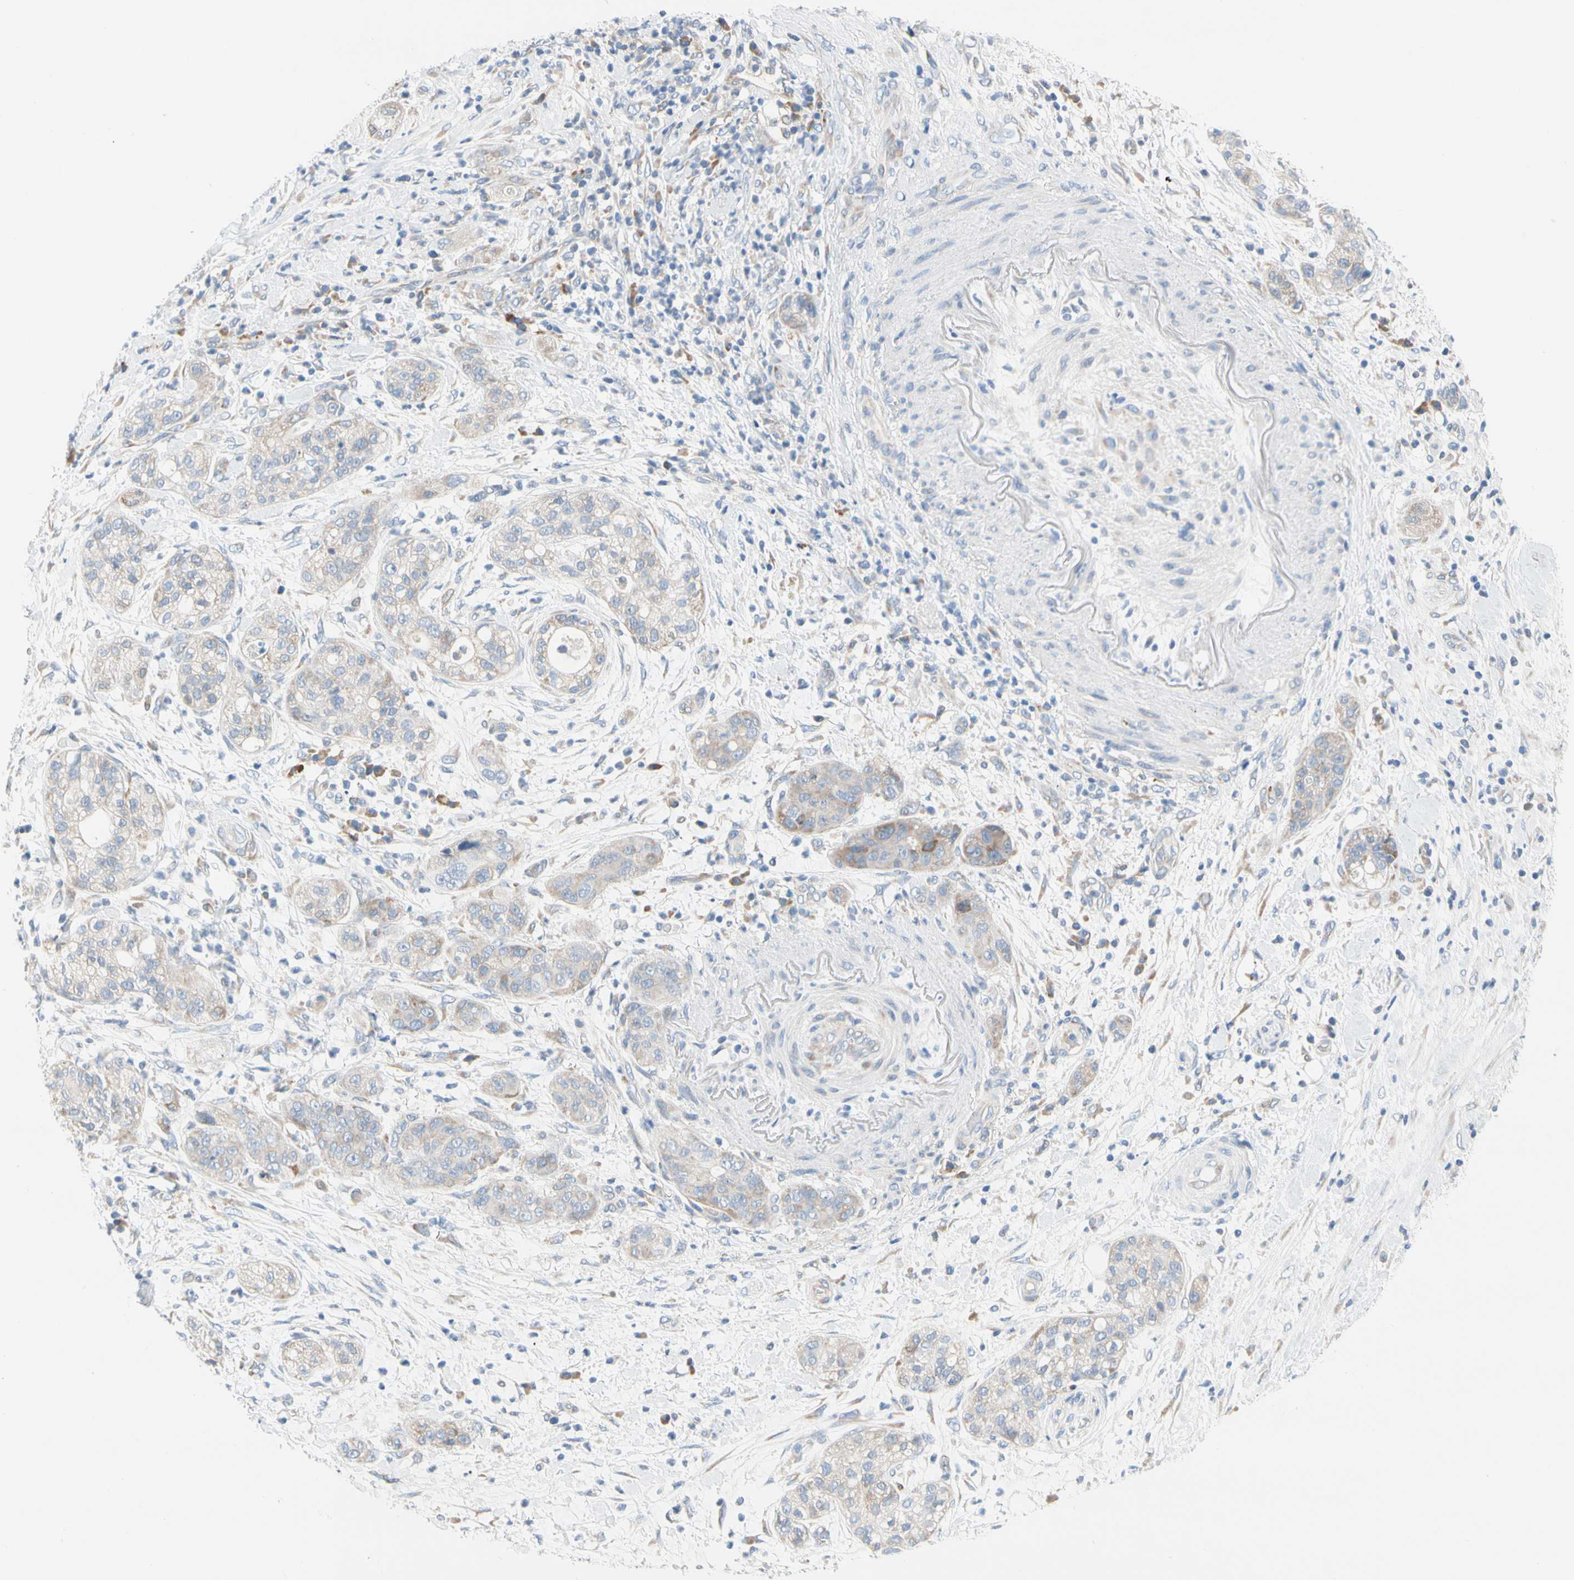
{"staining": {"intensity": "weak", "quantity": ">75%", "location": "cytoplasmic/membranous"}, "tissue": "pancreatic cancer", "cell_type": "Tumor cells", "image_type": "cancer", "snomed": [{"axis": "morphology", "description": "Adenocarcinoma, NOS"}, {"axis": "topography", "description": "Pancreas"}], "caption": "High-power microscopy captured an immunohistochemistry histopathology image of pancreatic adenocarcinoma, revealing weak cytoplasmic/membranous expression in approximately >75% of tumor cells. (DAB (3,3'-diaminobenzidine) = brown stain, brightfield microscopy at high magnification).", "gene": "STXBP1", "patient": {"sex": "female", "age": 78}}